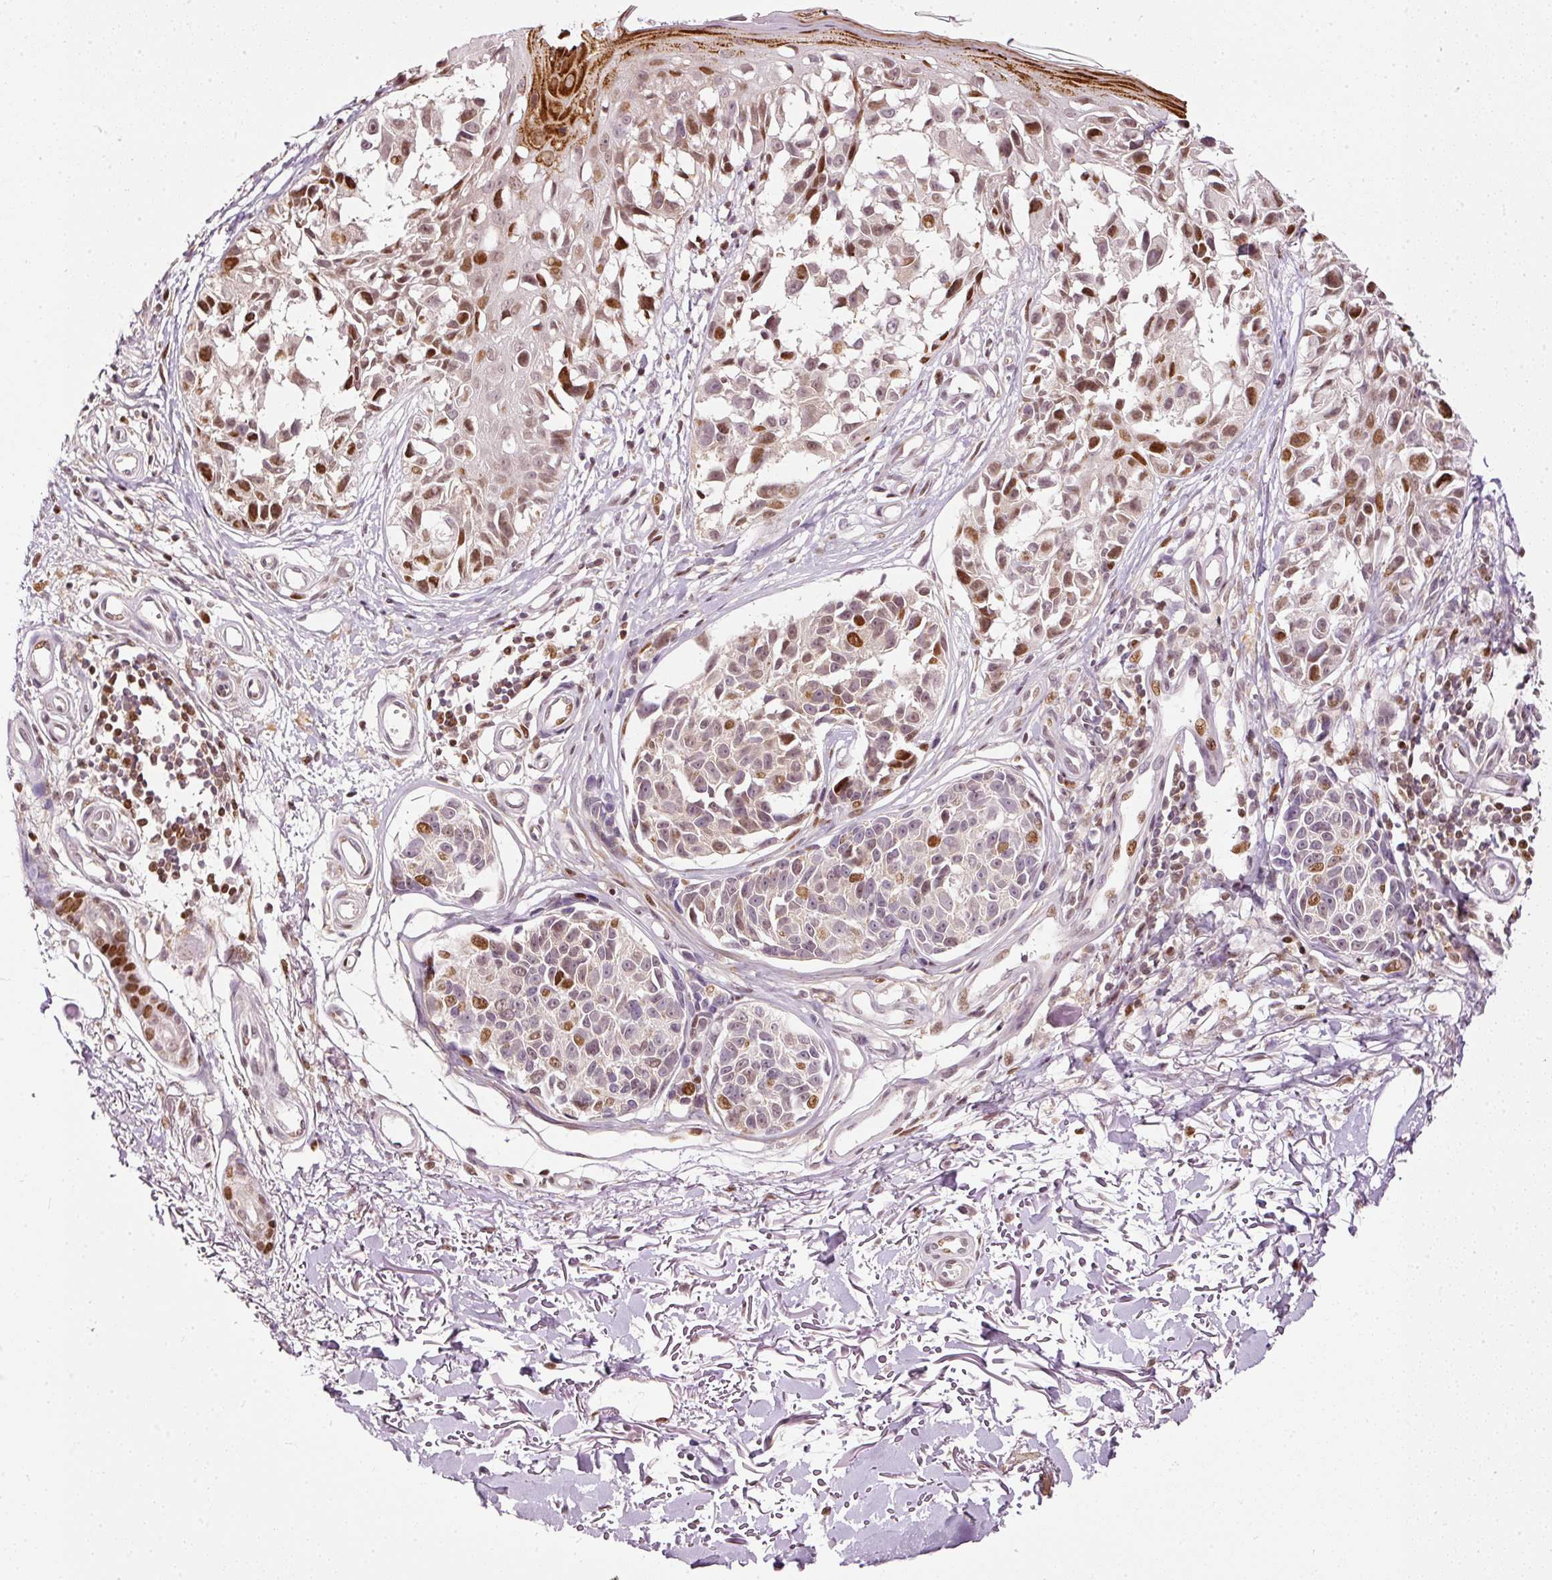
{"staining": {"intensity": "moderate", "quantity": "25%-75%", "location": "nuclear"}, "tissue": "melanoma", "cell_type": "Tumor cells", "image_type": "cancer", "snomed": [{"axis": "morphology", "description": "Malignant melanoma, NOS"}, {"axis": "topography", "description": "Skin"}], "caption": "Tumor cells reveal medium levels of moderate nuclear staining in approximately 25%-75% of cells in malignant melanoma. (Brightfield microscopy of DAB IHC at high magnification).", "gene": "ZNF778", "patient": {"sex": "male", "age": 73}}